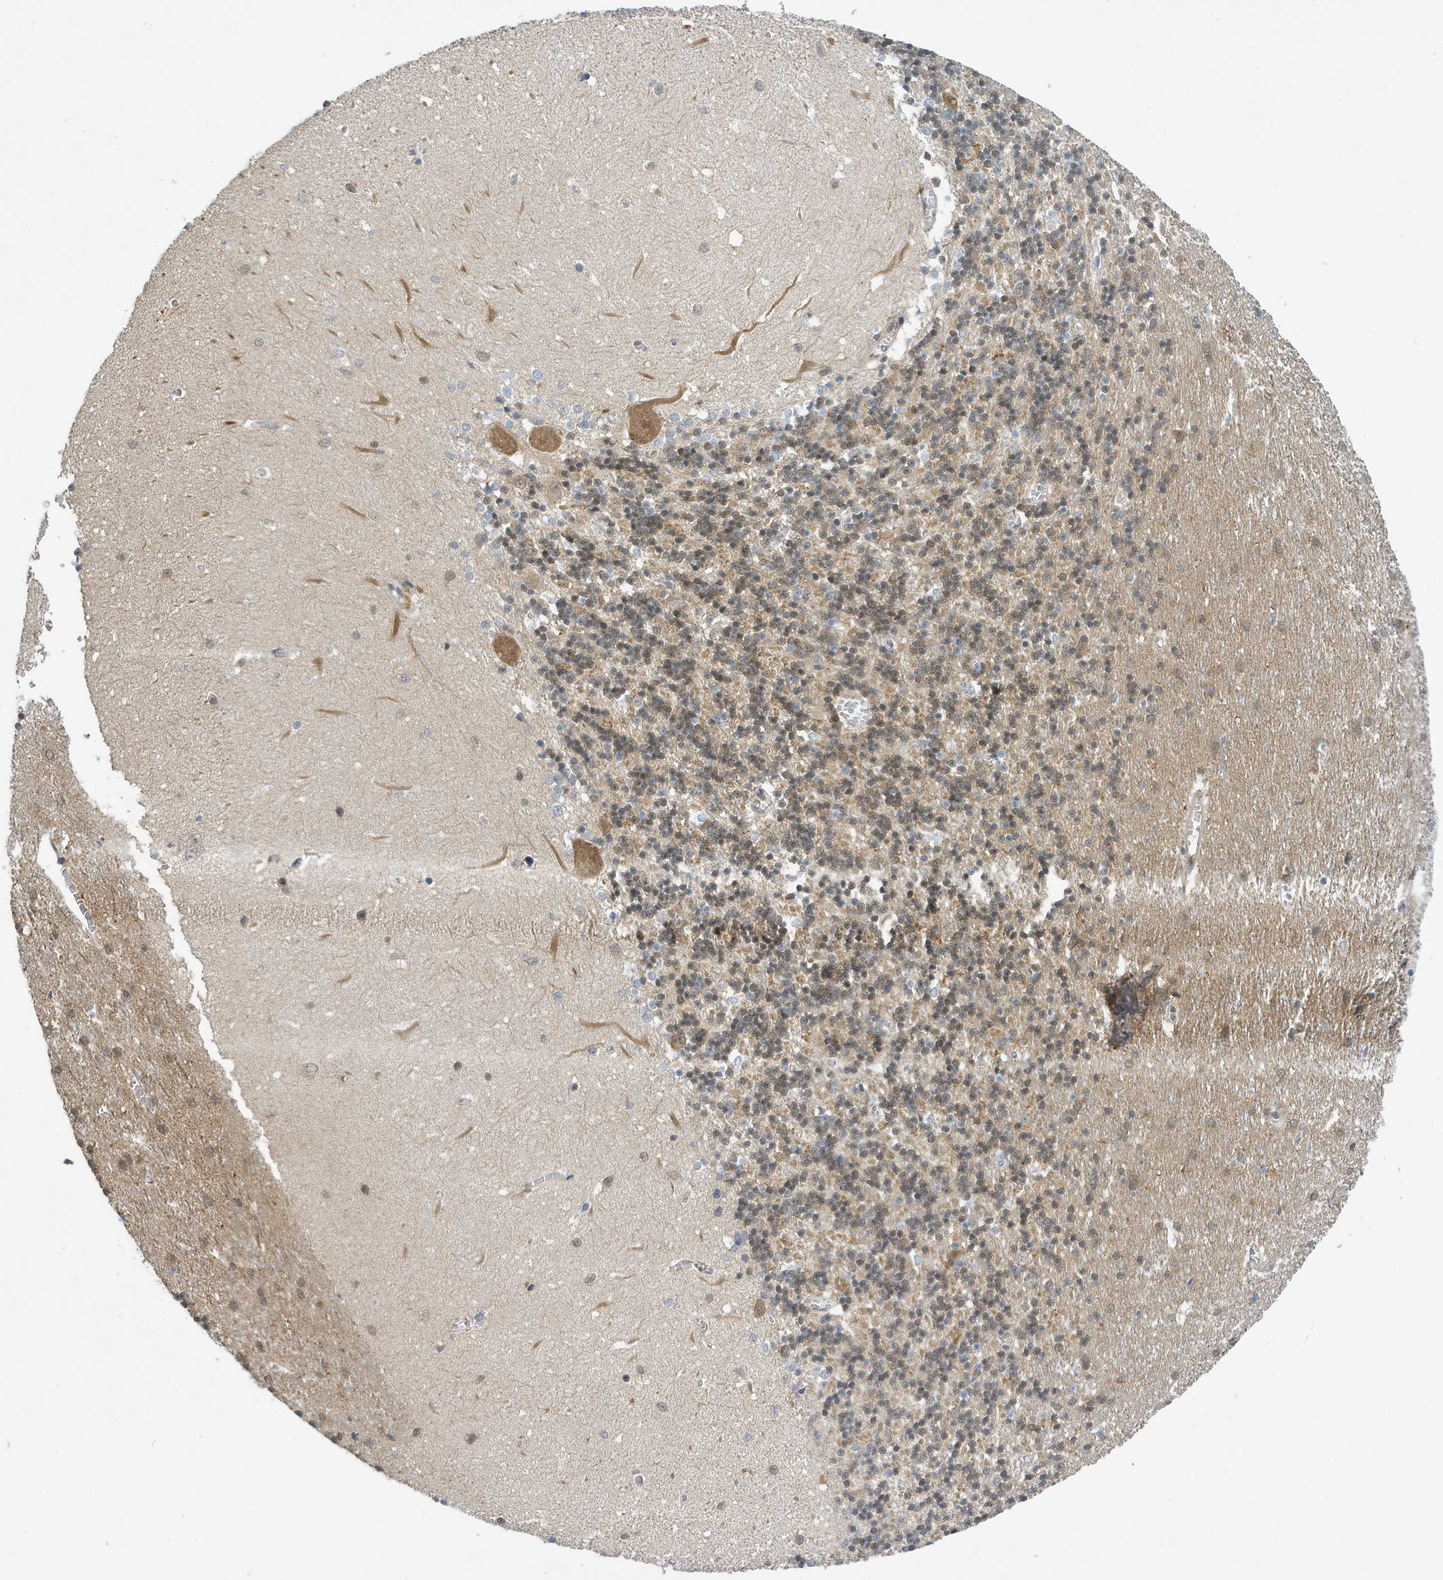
{"staining": {"intensity": "weak", "quantity": "25%-75%", "location": "cytoplasmic/membranous"}, "tissue": "cerebellum", "cell_type": "Cells in granular layer", "image_type": "normal", "snomed": [{"axis": "morphology", "description": "Normal tissue, NOS"}, {"axis": "topography", "description": "Cerebellum"}], "caption": "Cells in granular layer show low levels of weak cytoplasmic/membranous staining in about 25%-75% of cells in benign cerebellum. (DAB = brown stain, brightfield microscopy at high magnification).", "gene": "NCOA7", "patient": {"sex": "male", "age": 37}}